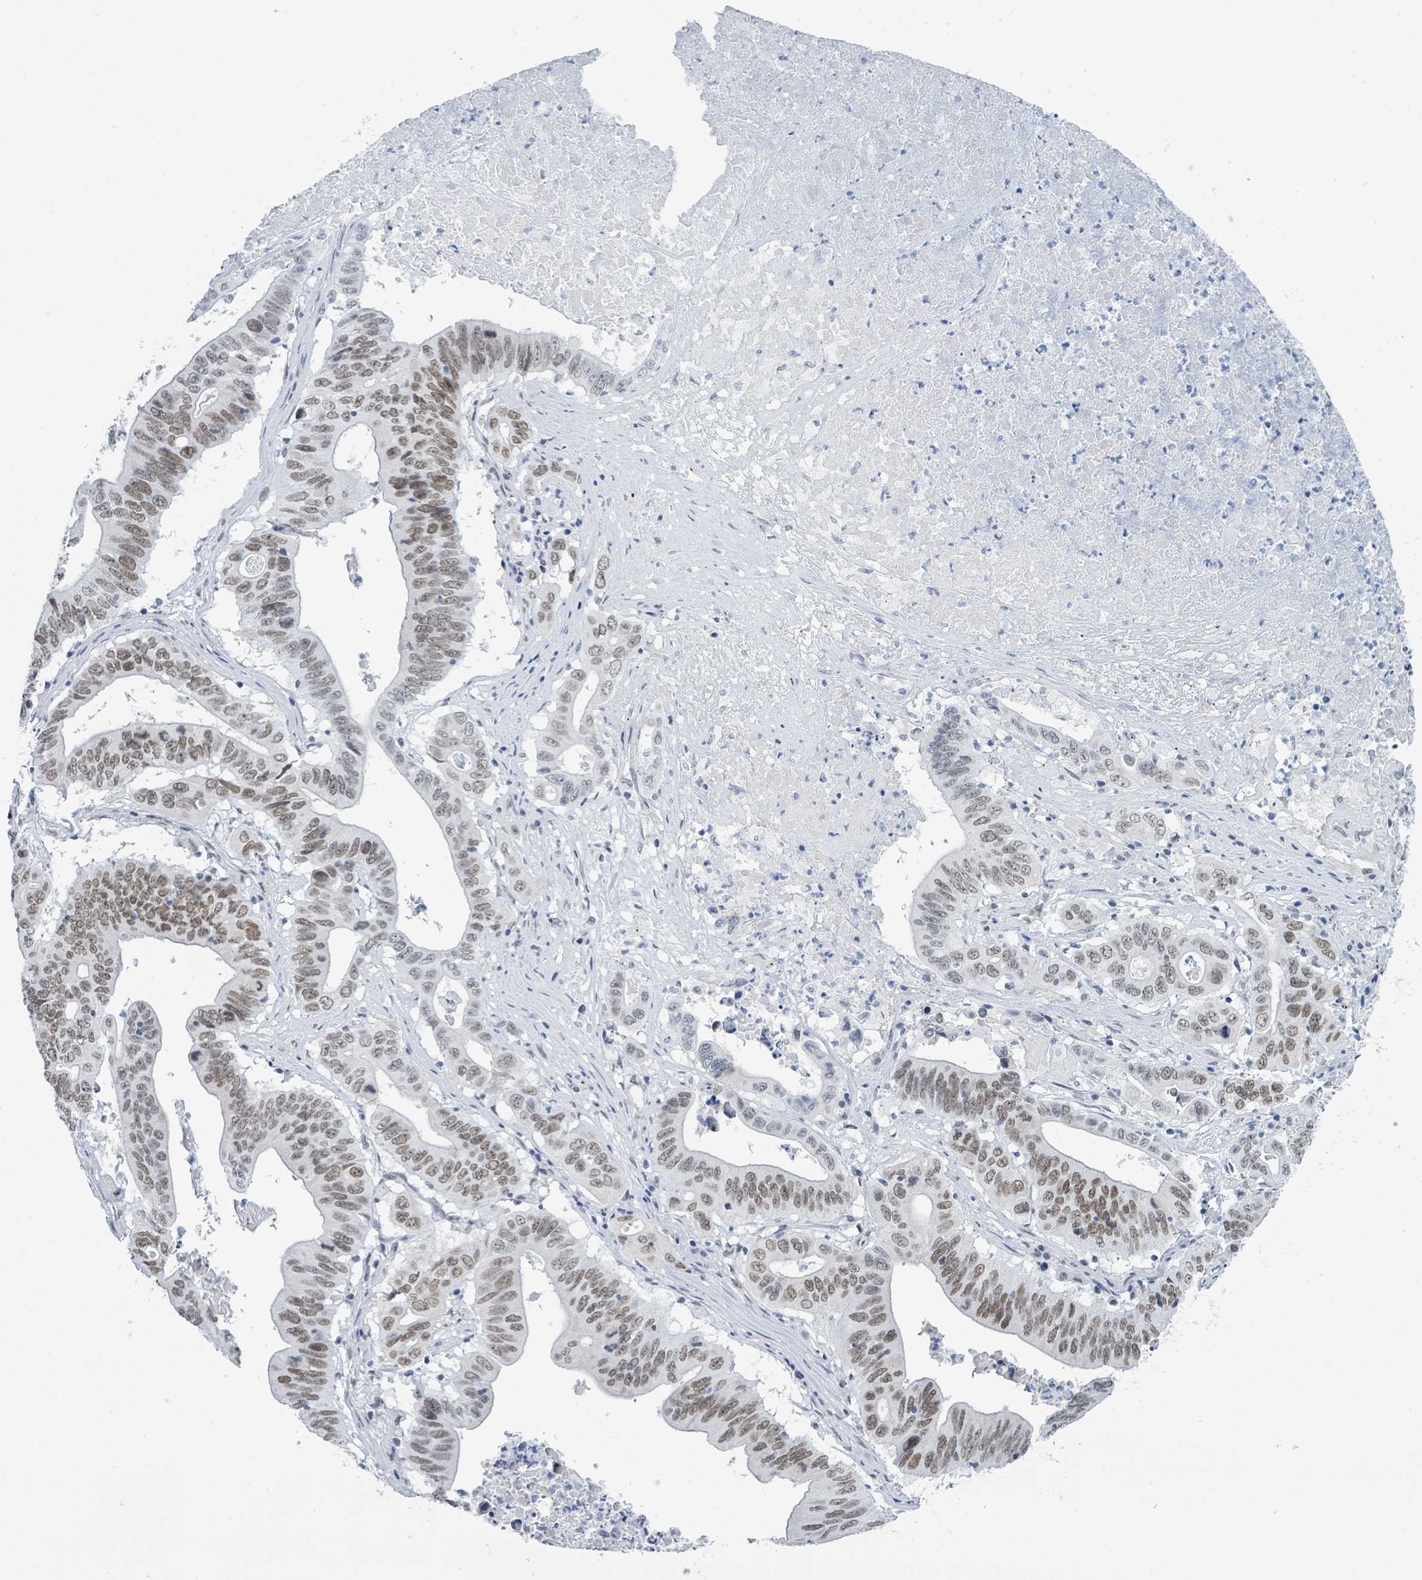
{"staining": {"intensity": "moderate", "quantity": ">75%", "location": "nuclear"}, "tissue": "lung cancer", "cell_type": "Tumor cells", "image_type": "cancer", "snomed": [{"axis": "morphology", "description": "Adenocarcinoma, NOS"}, {"axis": "topography", "description": "Lung"}], "caption": "This is an image of immunohistochemistry staining of lung adenocarcinoma, which shows moderate expression in the nuclear of tumor cells.", "gene": "EHMT2", "patient": {"sex": "female", "age": 60}}